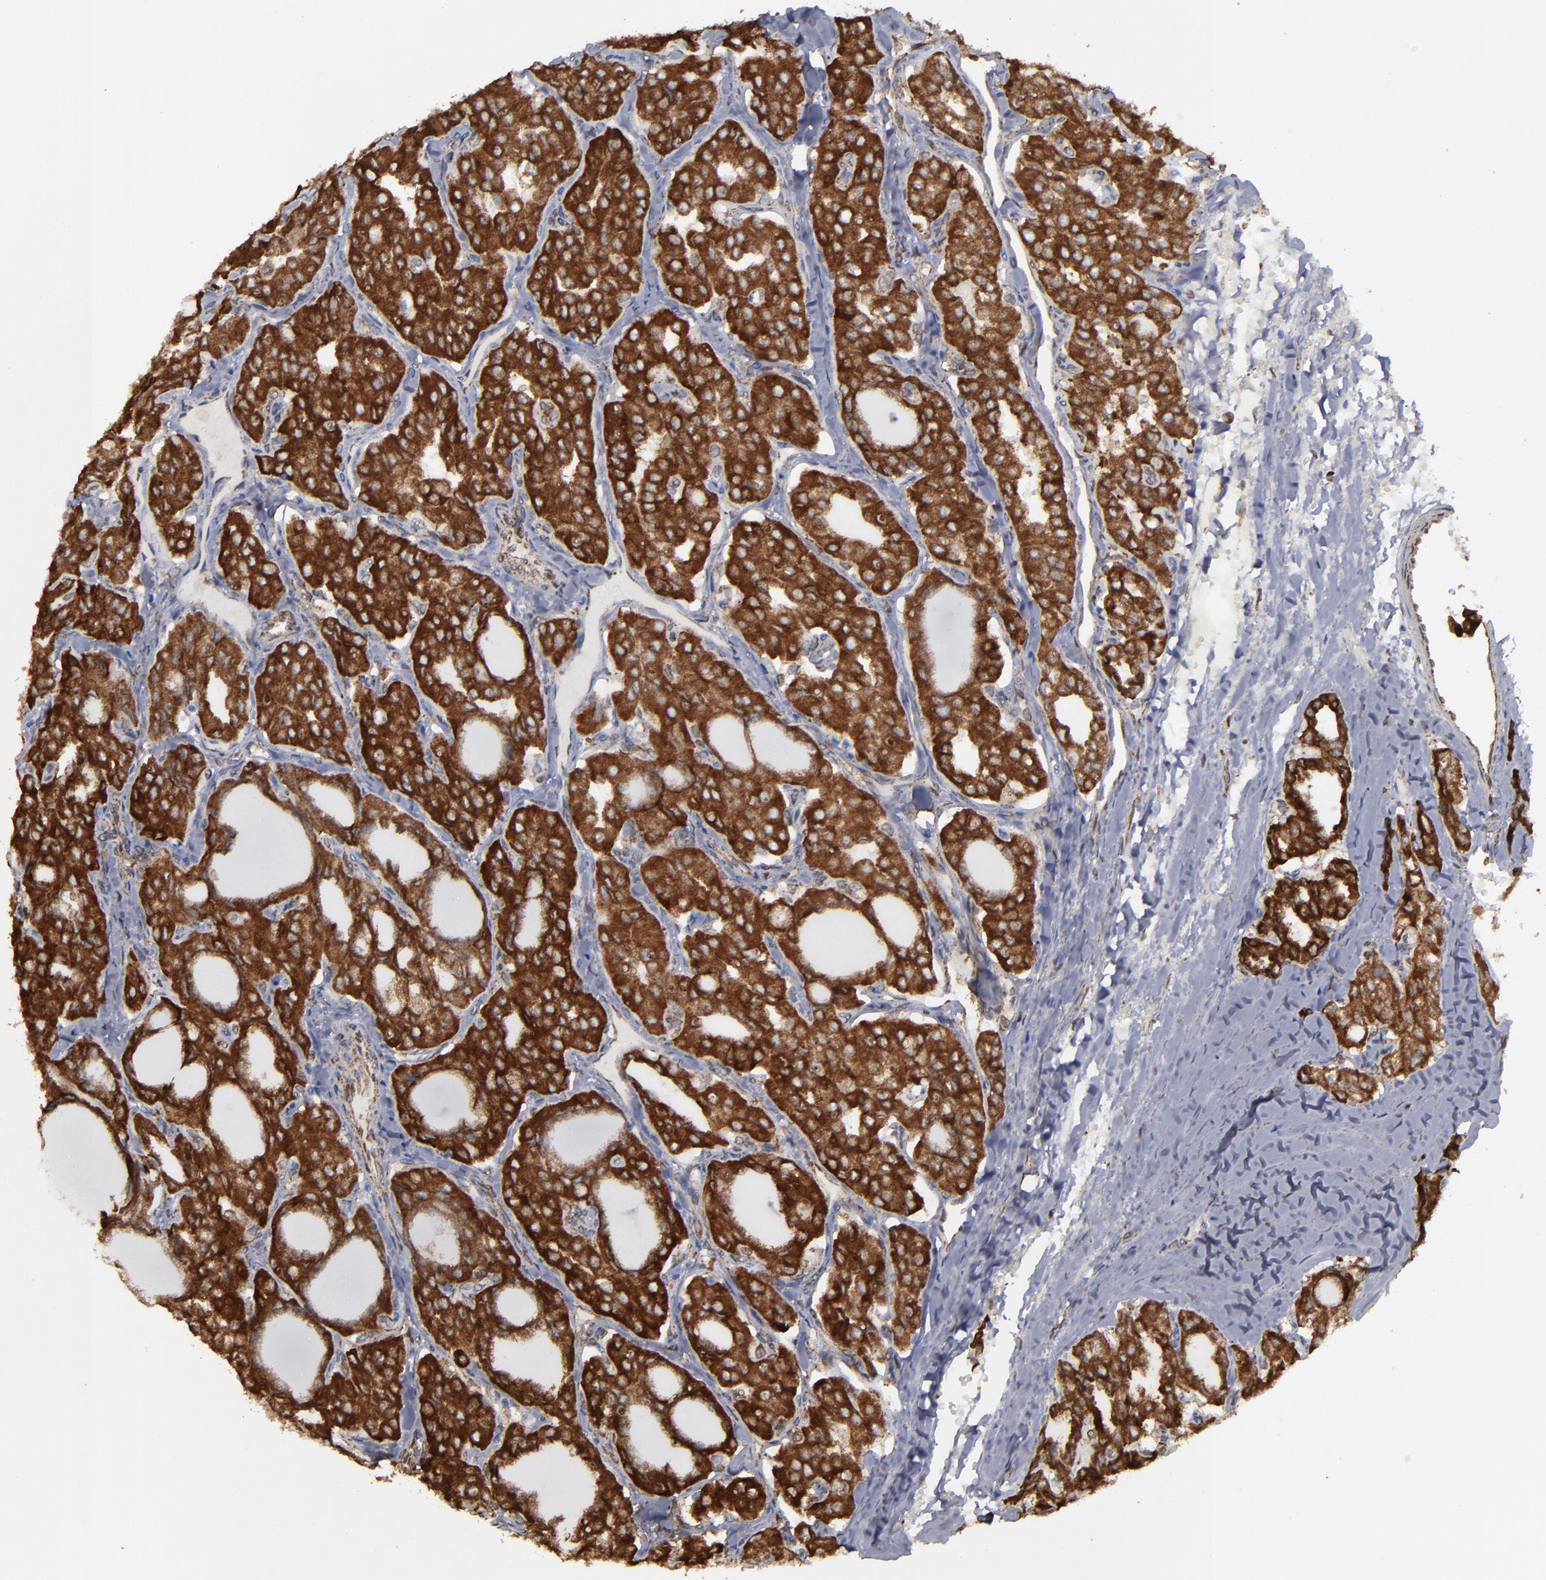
{"staining": {"intensity": "strong", "quantity": ">75%", "location": "cytoplasmic/membranous"}, "tissue": "thyroid cancer", "cell_type": "Tumor cells", "image_type": "cancer", "snomed": [{"axis": "morphology", "description": "Papillary adenocarcinoma, NOS"}, {"axis": "topography", "description": "Thyroid gland"}], "caption": "Brown immunohistochemical staining in papillary adenocarcinoma (thyroid) displays strong cytoplasmic/membranous expression in about >75% of tumor cells.", "gene": "ERLIN2", "patient": {"sex": "male", "age": 20}}